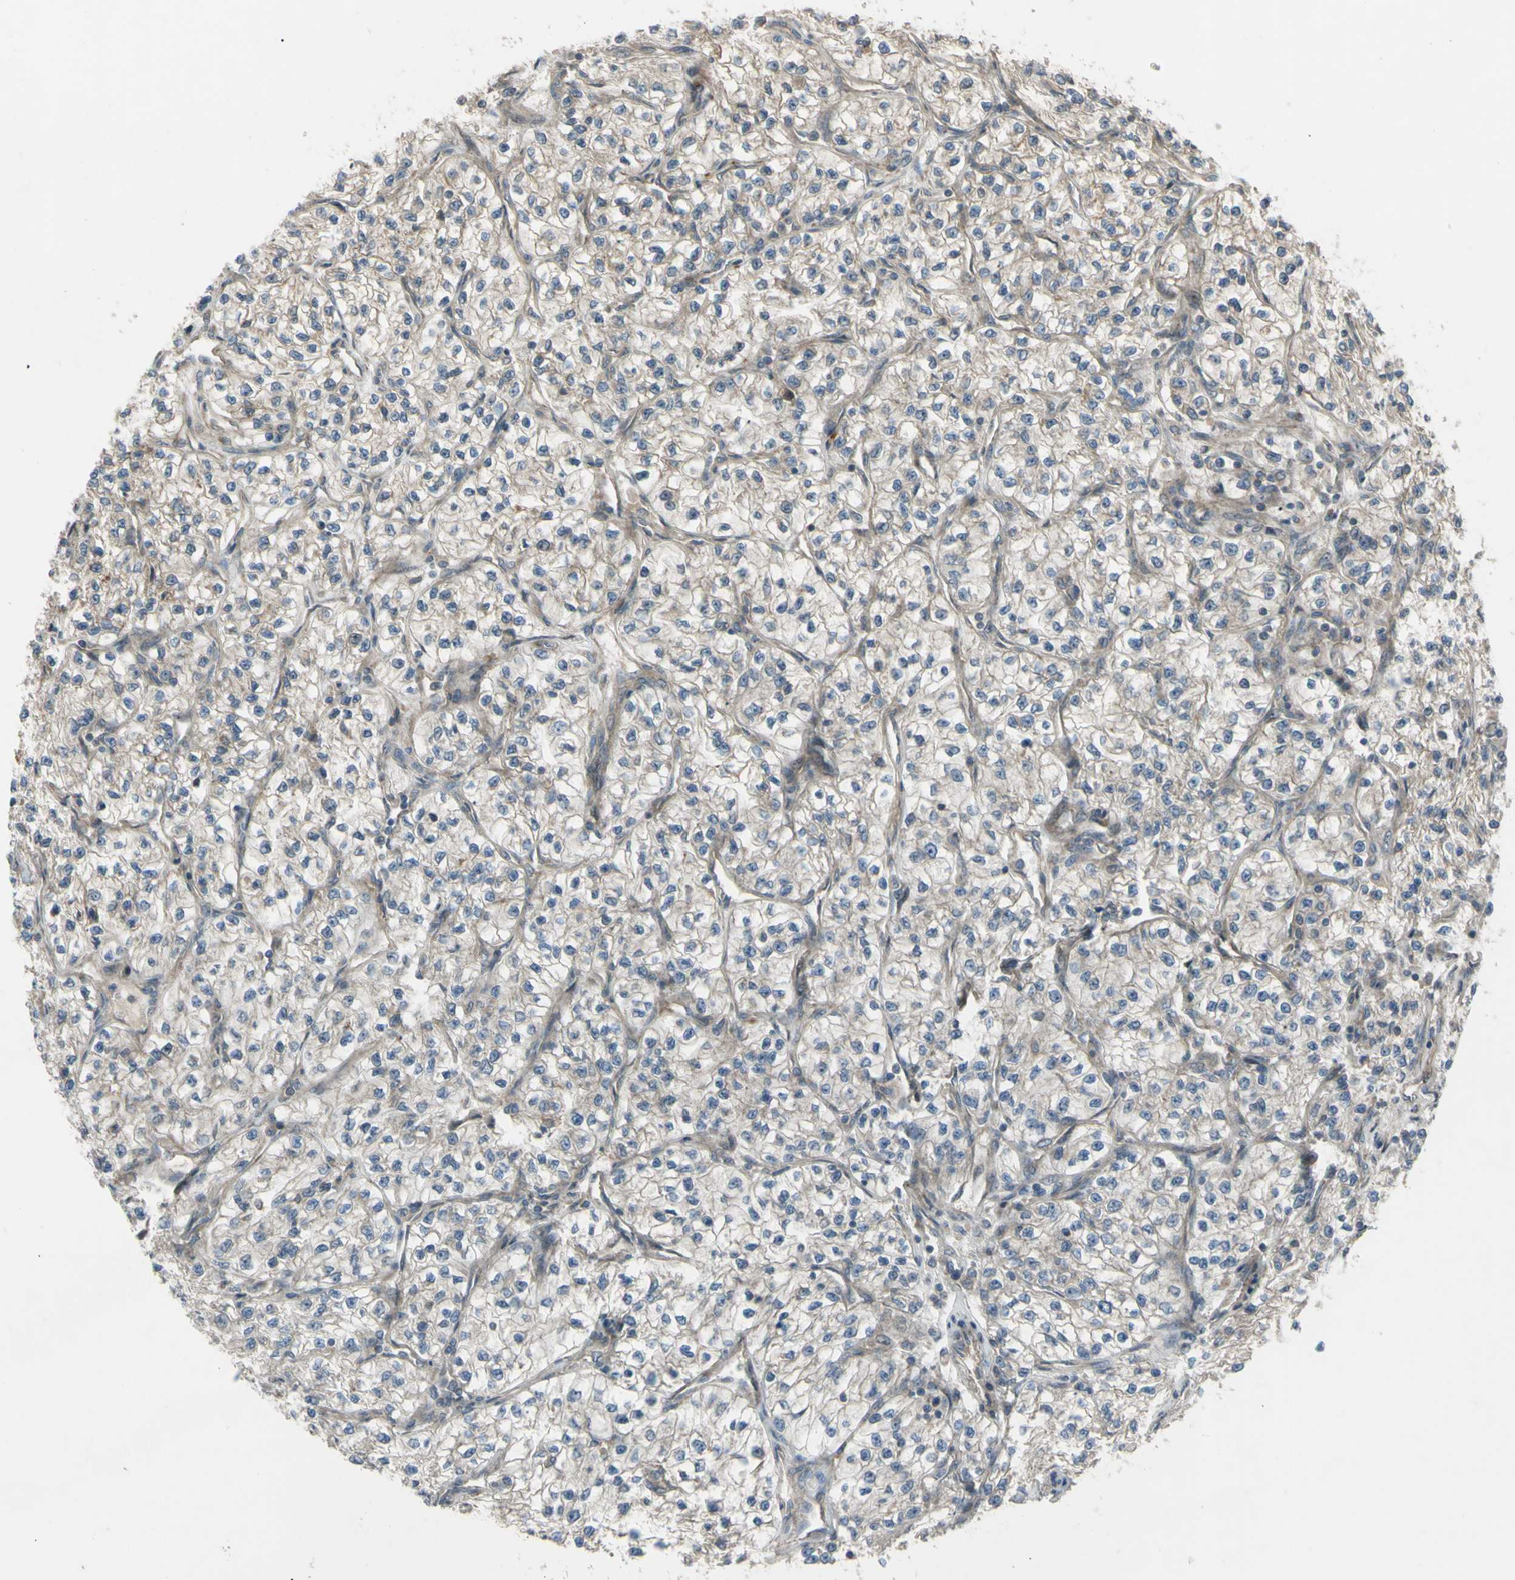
{"staining": {"intensity": "weak", "quantity": ">75%", "location": "cytoplasmic/membranous"}, "tissue": "renal cancer", "cell_type": "Tumor cells", "image_type": "cancer", "snomed": [{"axis": "morphology", "description": "Adenocarcinoma, NOS"}, {"axis": "topography", "description": "Kidney"}], "caption": "Tumor cells exhibit low levels of weak cytoplasmic/membranous staining in about >75% of cells in renal adenocarcinoma. (Brightfield microscopy of DAB IHC at high magnification).", "gene": "FLII", "patient": {"sex": "female", "age": 57}}